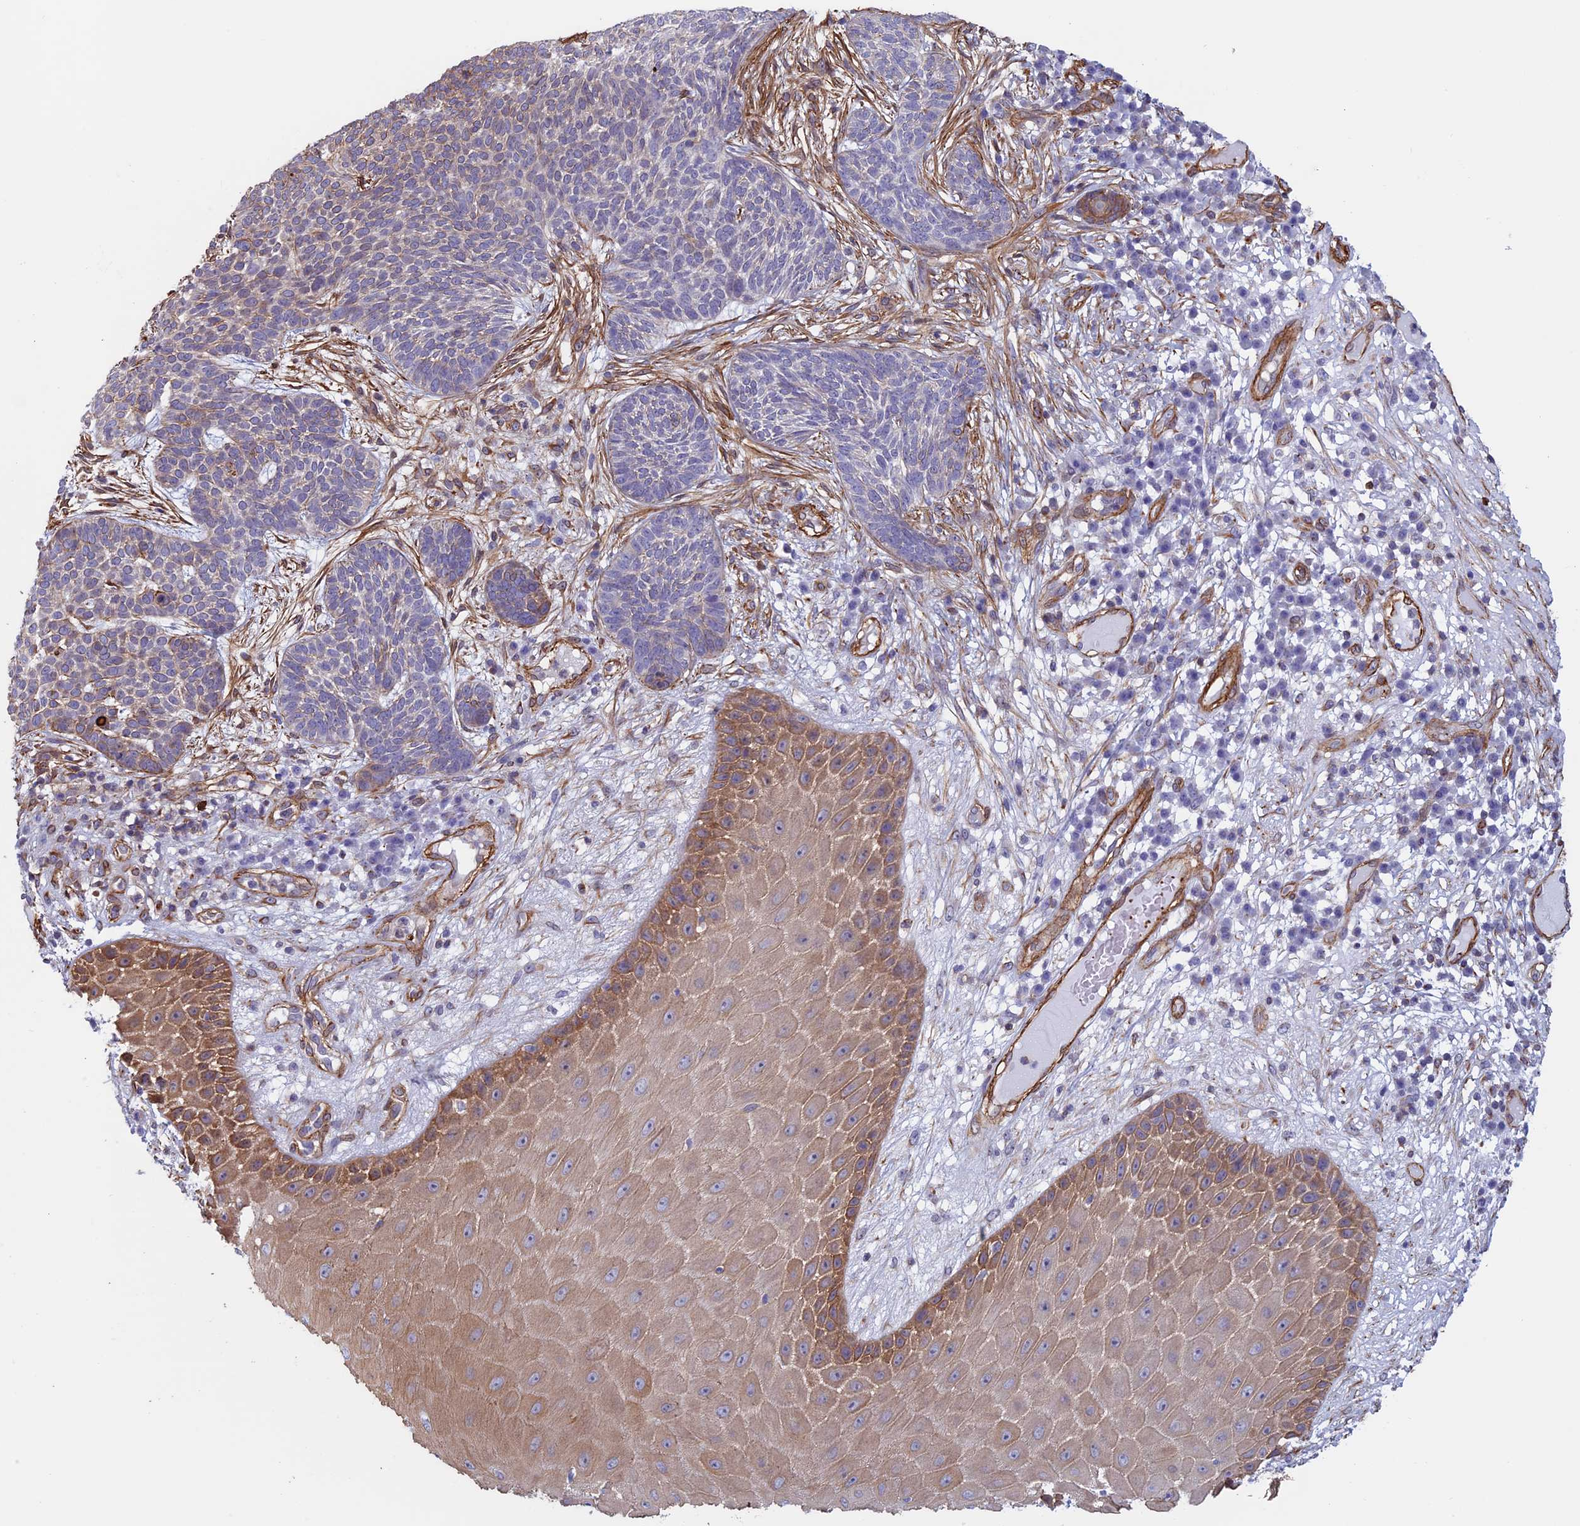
{"staining": {"intensity": "moderate", "quantity": "<25%", "location": "cytoplasmic/membranous"}, "tissue": "skin cancer", "cell_type": "Tumor cells", "image_type": "cancer", "snomed": [{"axis": "morphology", "description": "Normal tissue, NOS"}, {"axis": "morphology", "description": "Basal cell carcinoma"}, {"axis": "topography", "description": "Skin"}], "caption": "Immunohistochemical staining of skin cancer (basal cell carcinoma) reveals low levels of moderate cytoplasmic/membranous protein positivity in about <25% of tumor cells.", "gene": "ANGPTL2", "patient": {"sex": "male", "age": 64}}